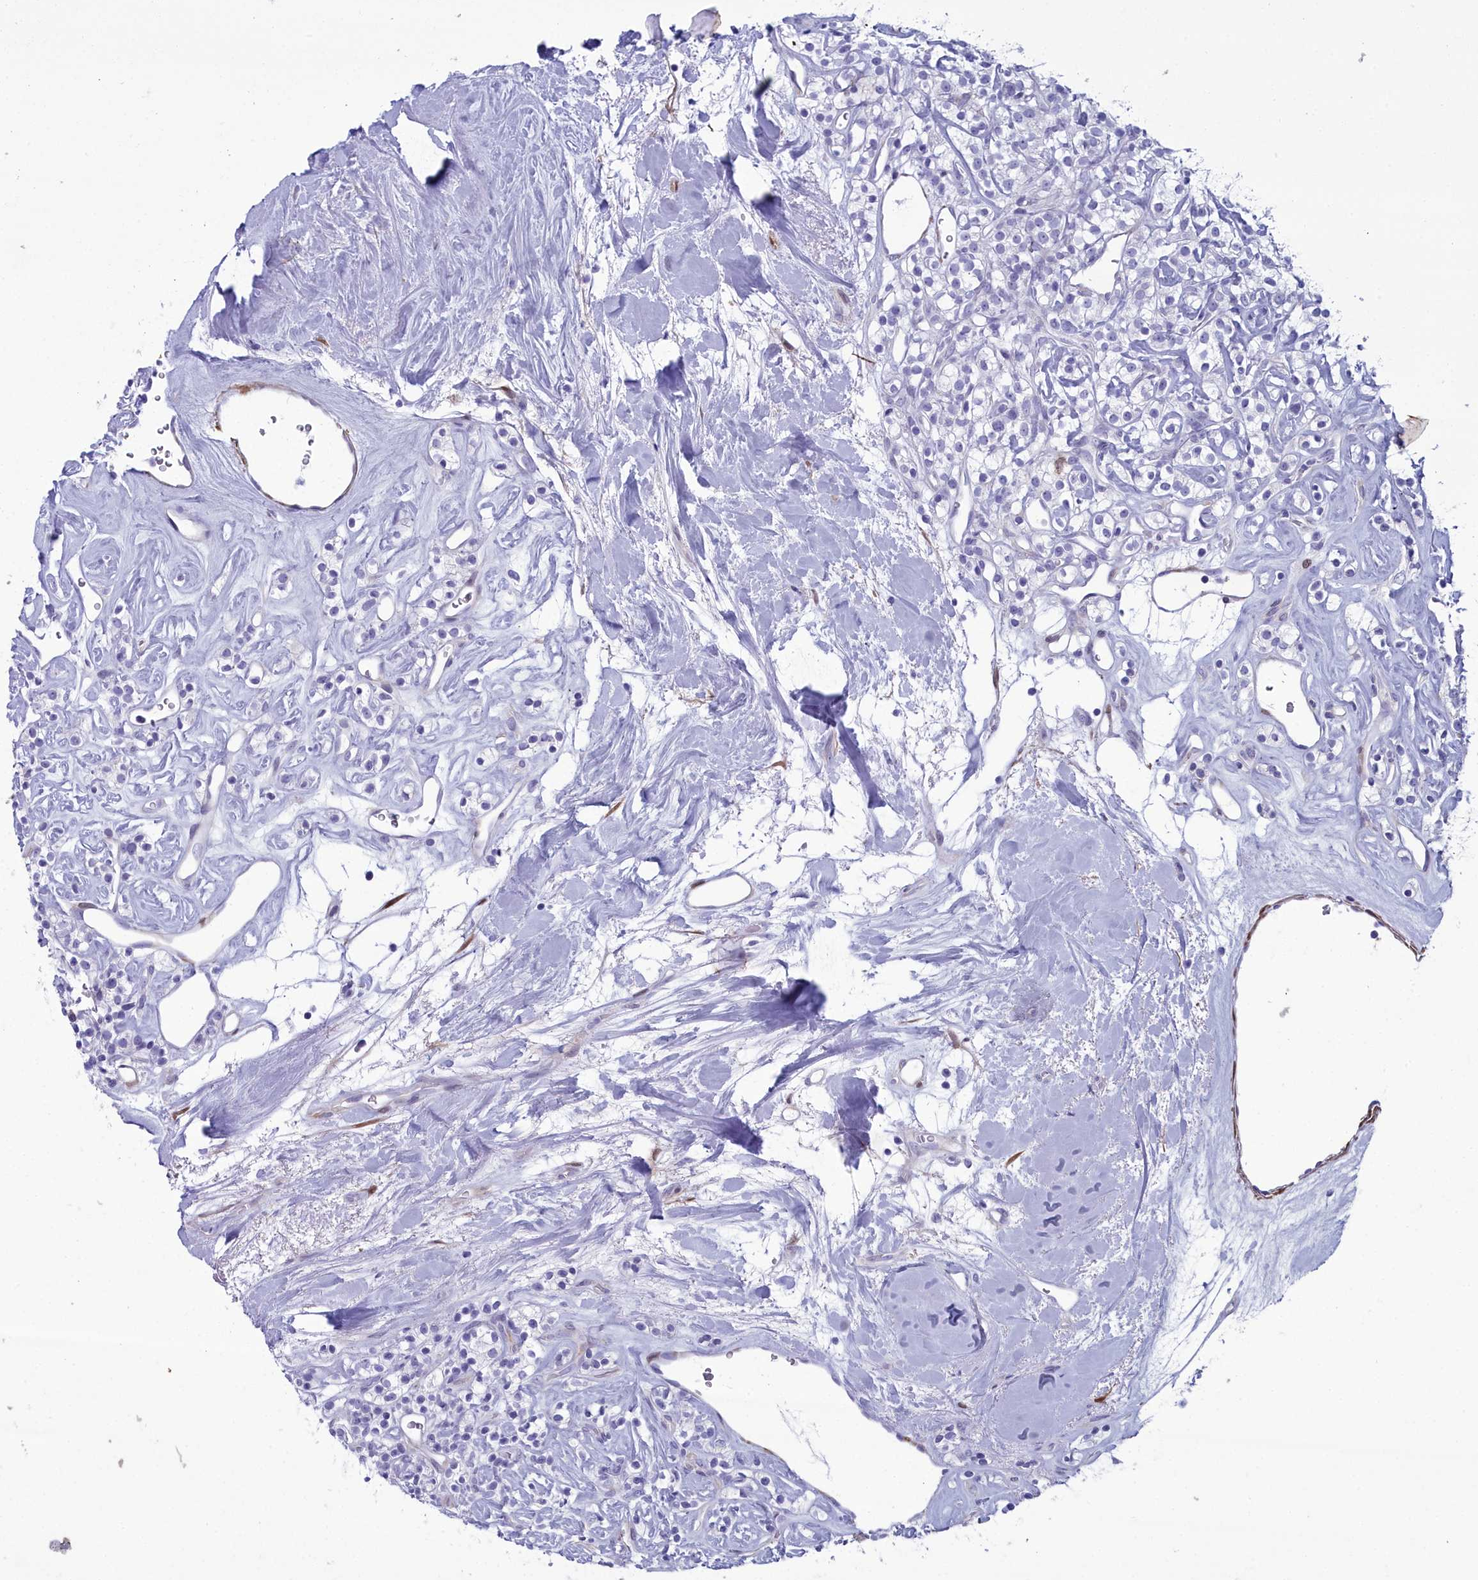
{"staining": {"intensity": "negative", "quantity": "none", "location": "none"}, "tissue": "renal cancer", "cell_type": "Tumor cells", "image_type": "cancer", "snomed": [{"axis": "morphology", "description": "Adenocarcinoma, NOS"}, {"axis": "topography", "description": "Kidney"}], "caption": "A high-resolution histopathology image shows IHC staining of renal cancer (adenocarcinoma), which displays no significant staining in tumor cells.", "gene": "PPP1R14A", "patient": {"sex": "male", "age": 77}}